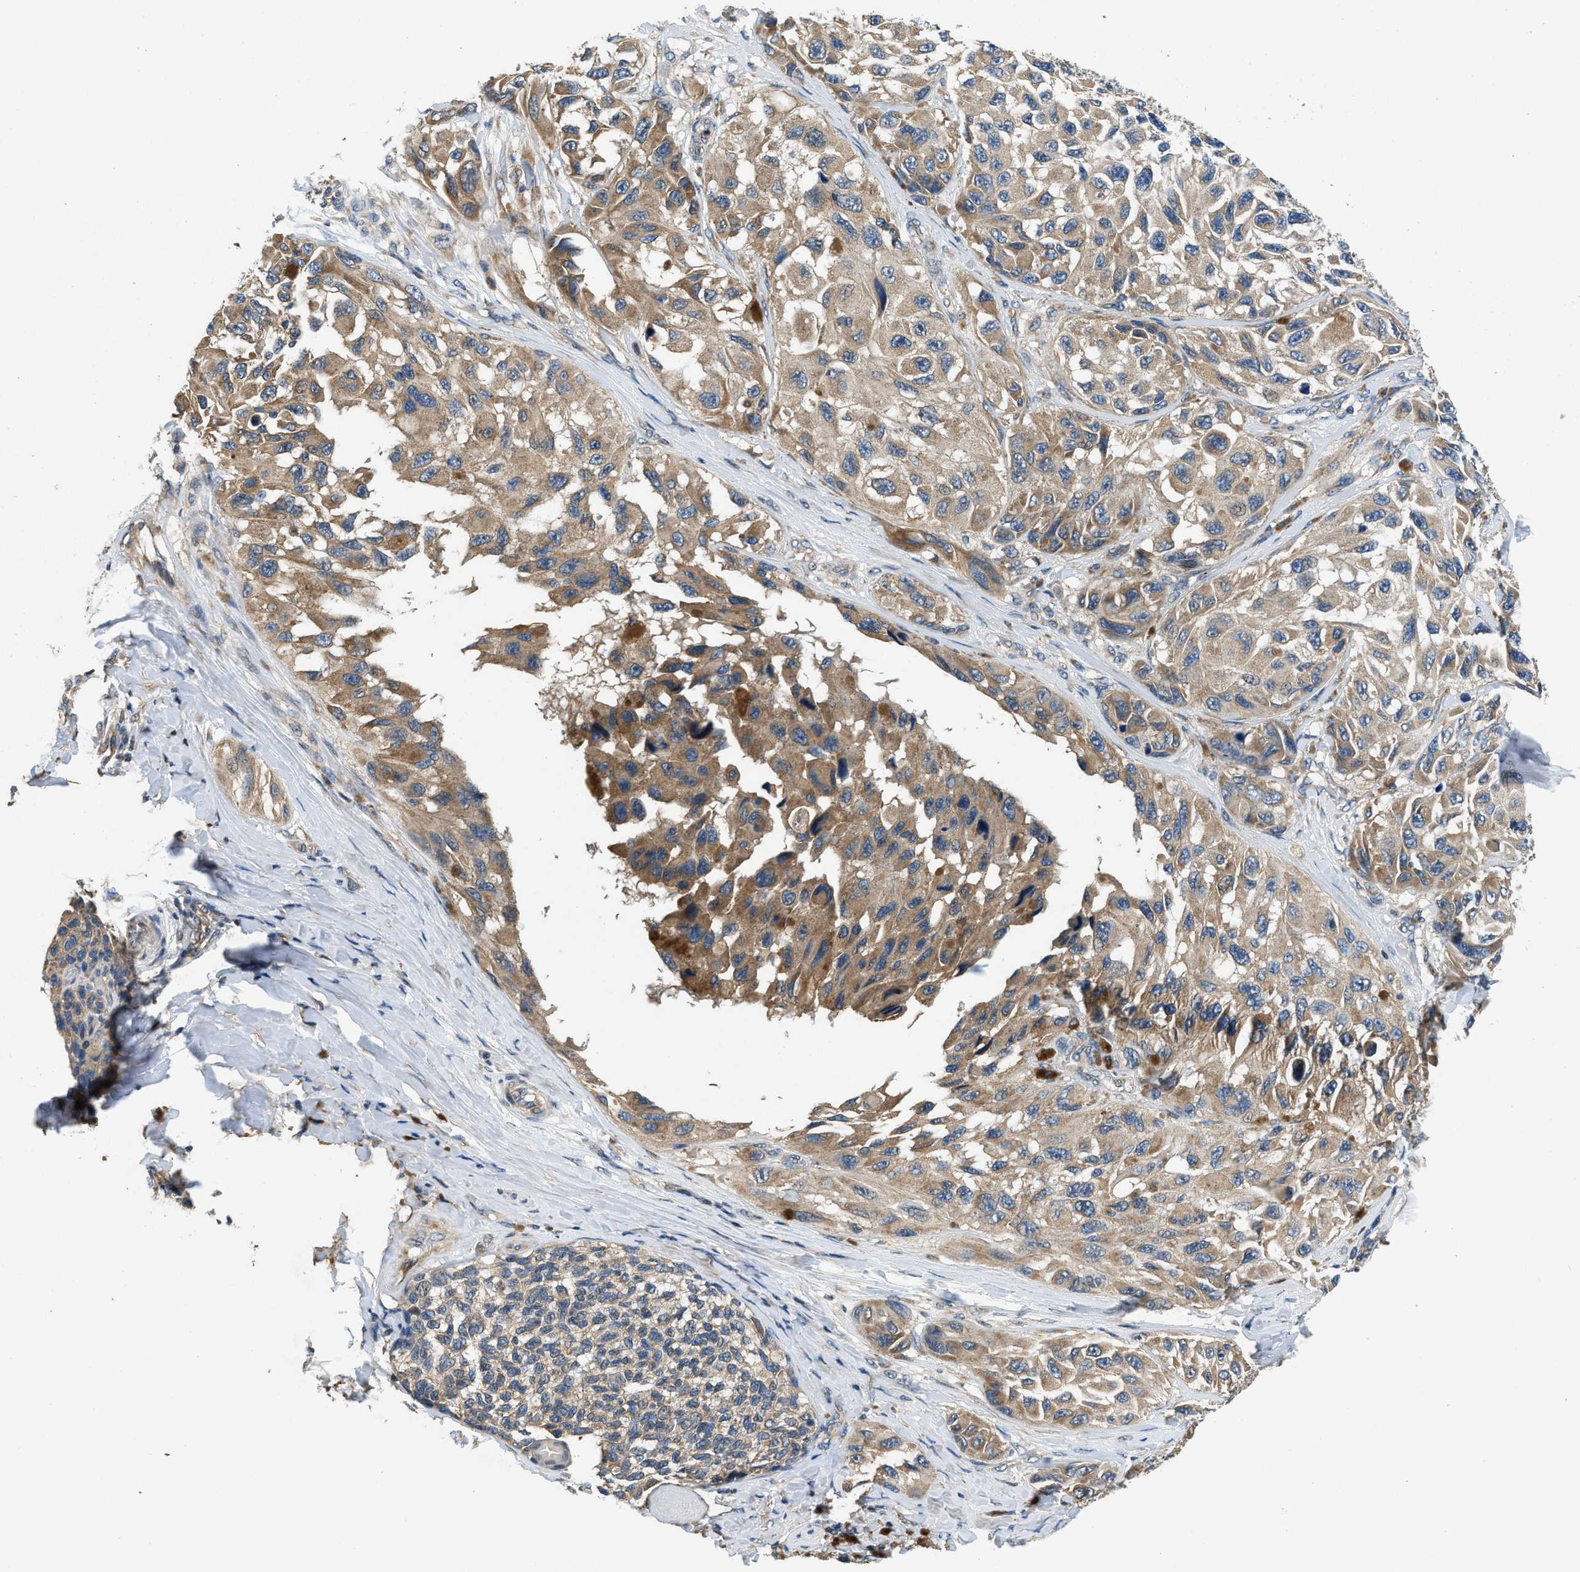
{"staining": {"intensity": "weak", "quantity": ">75%", "location": "cytoplasmic/membranous"}, "tissue": "melanoma", "cell_type": "Tumor cells", "image_type": "cancer", "snomed": [{"axis": "morphology", "description": "Malignant melanoma, NOS"}, {"axis": "topography", "description": "Skin"}], "caption": "The immunohistochemical stain shows weak cytoplasmic/membranous positivity in tumor cells of malignant melanoma tissue.", "gene": "SSH2", "patient": {"sex": "female", "age": 73}}